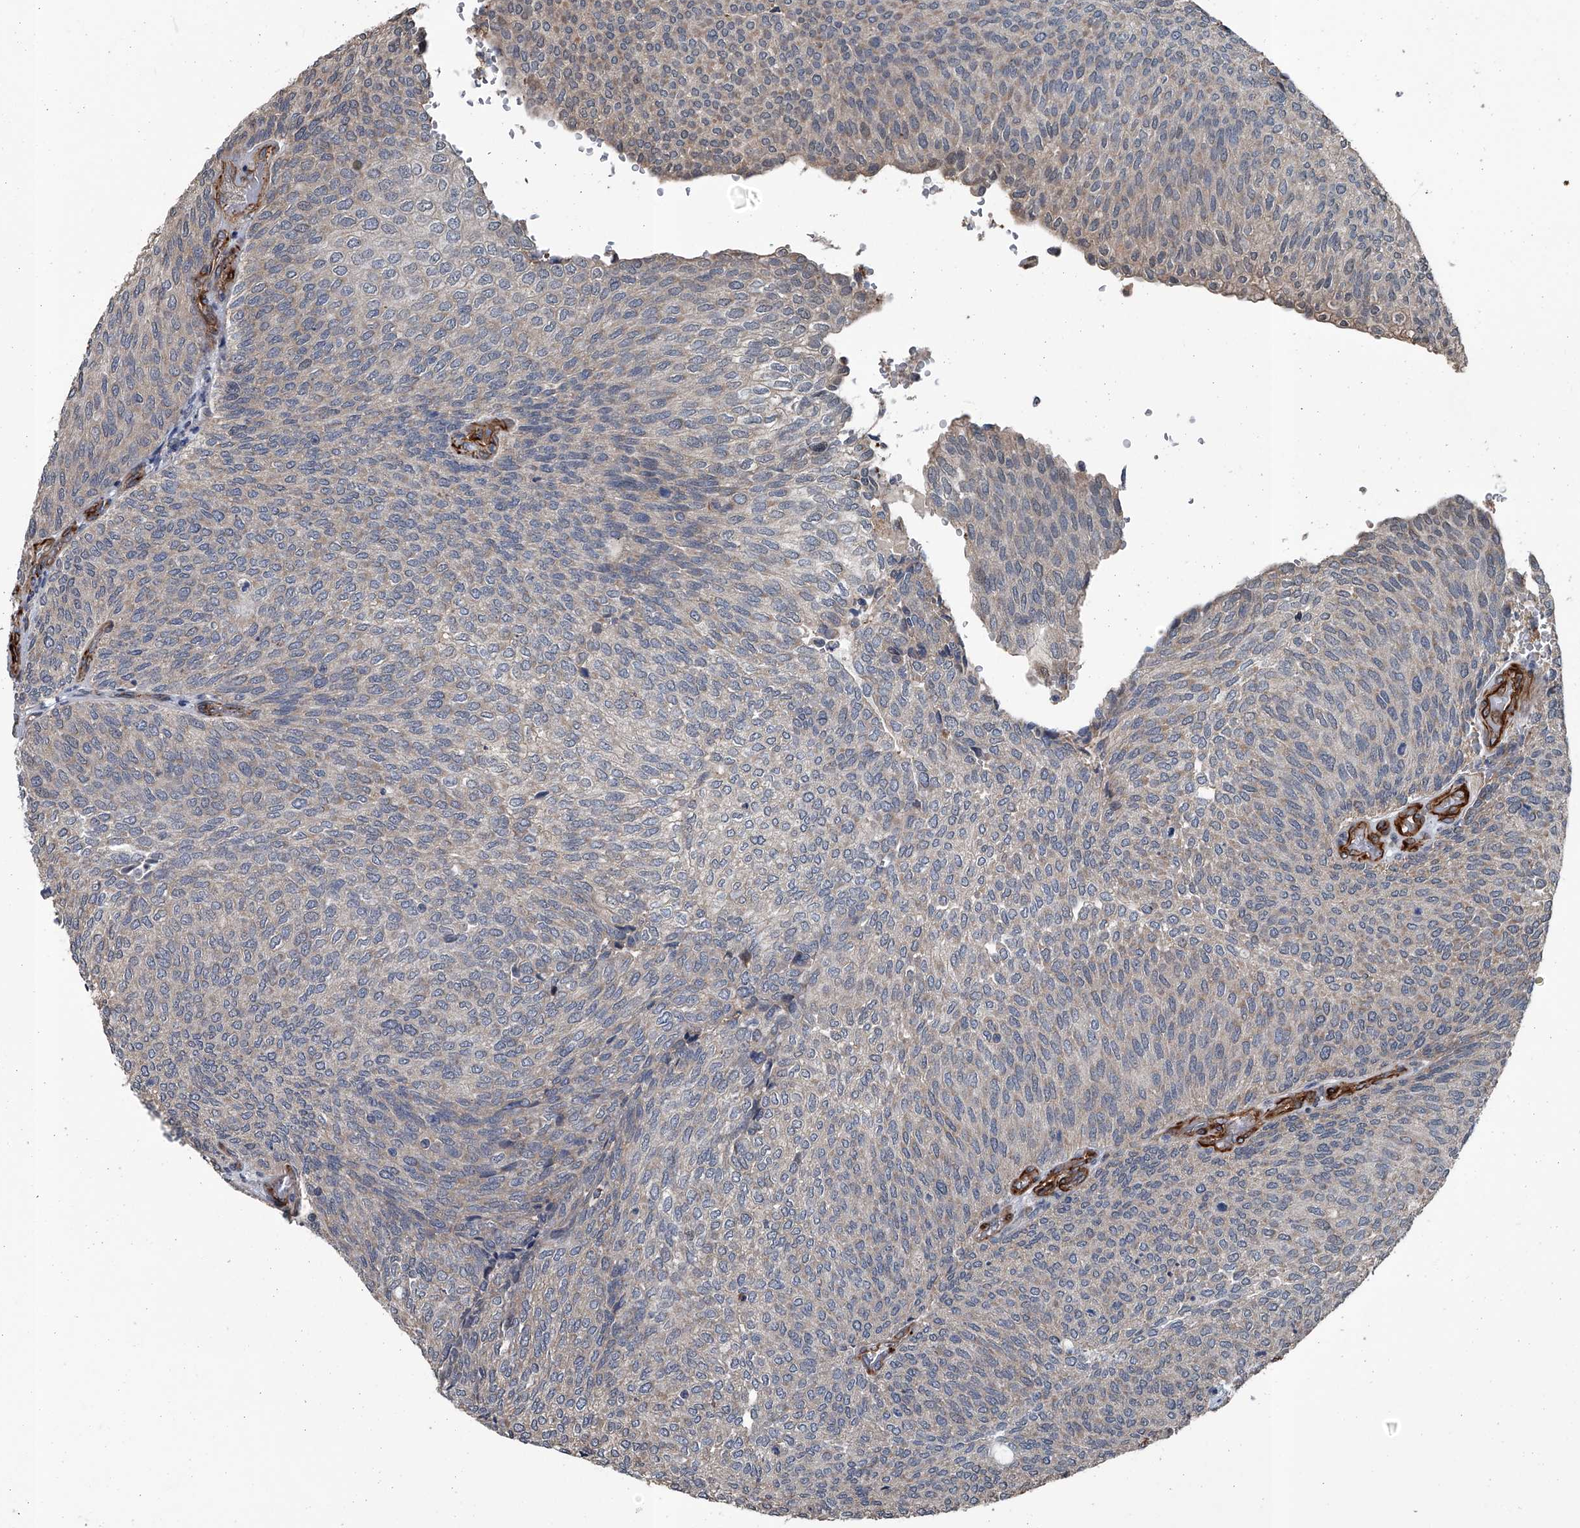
{"staining": {"intensity": "weak", "quantity": "<25%", "location": "cytoplasmic/membranous"}, "tissue": "urothelial cancer", "cell_type": "Tumor cells", "image_type": "cancer", "snomed": [{"axis": "morphology", "description": "Urothelial carcinoma, Low grade"}, {"axis": "topography", "description": "Urinary bladder"}], "caption": "Low-grade urothelial carcinoma stained for a protein using immunohistochemistry (IHC) exhibits no positivity tumor cells.", "gene": "LDLRAD2", "patient": {"sex": "female", "age": 79}}